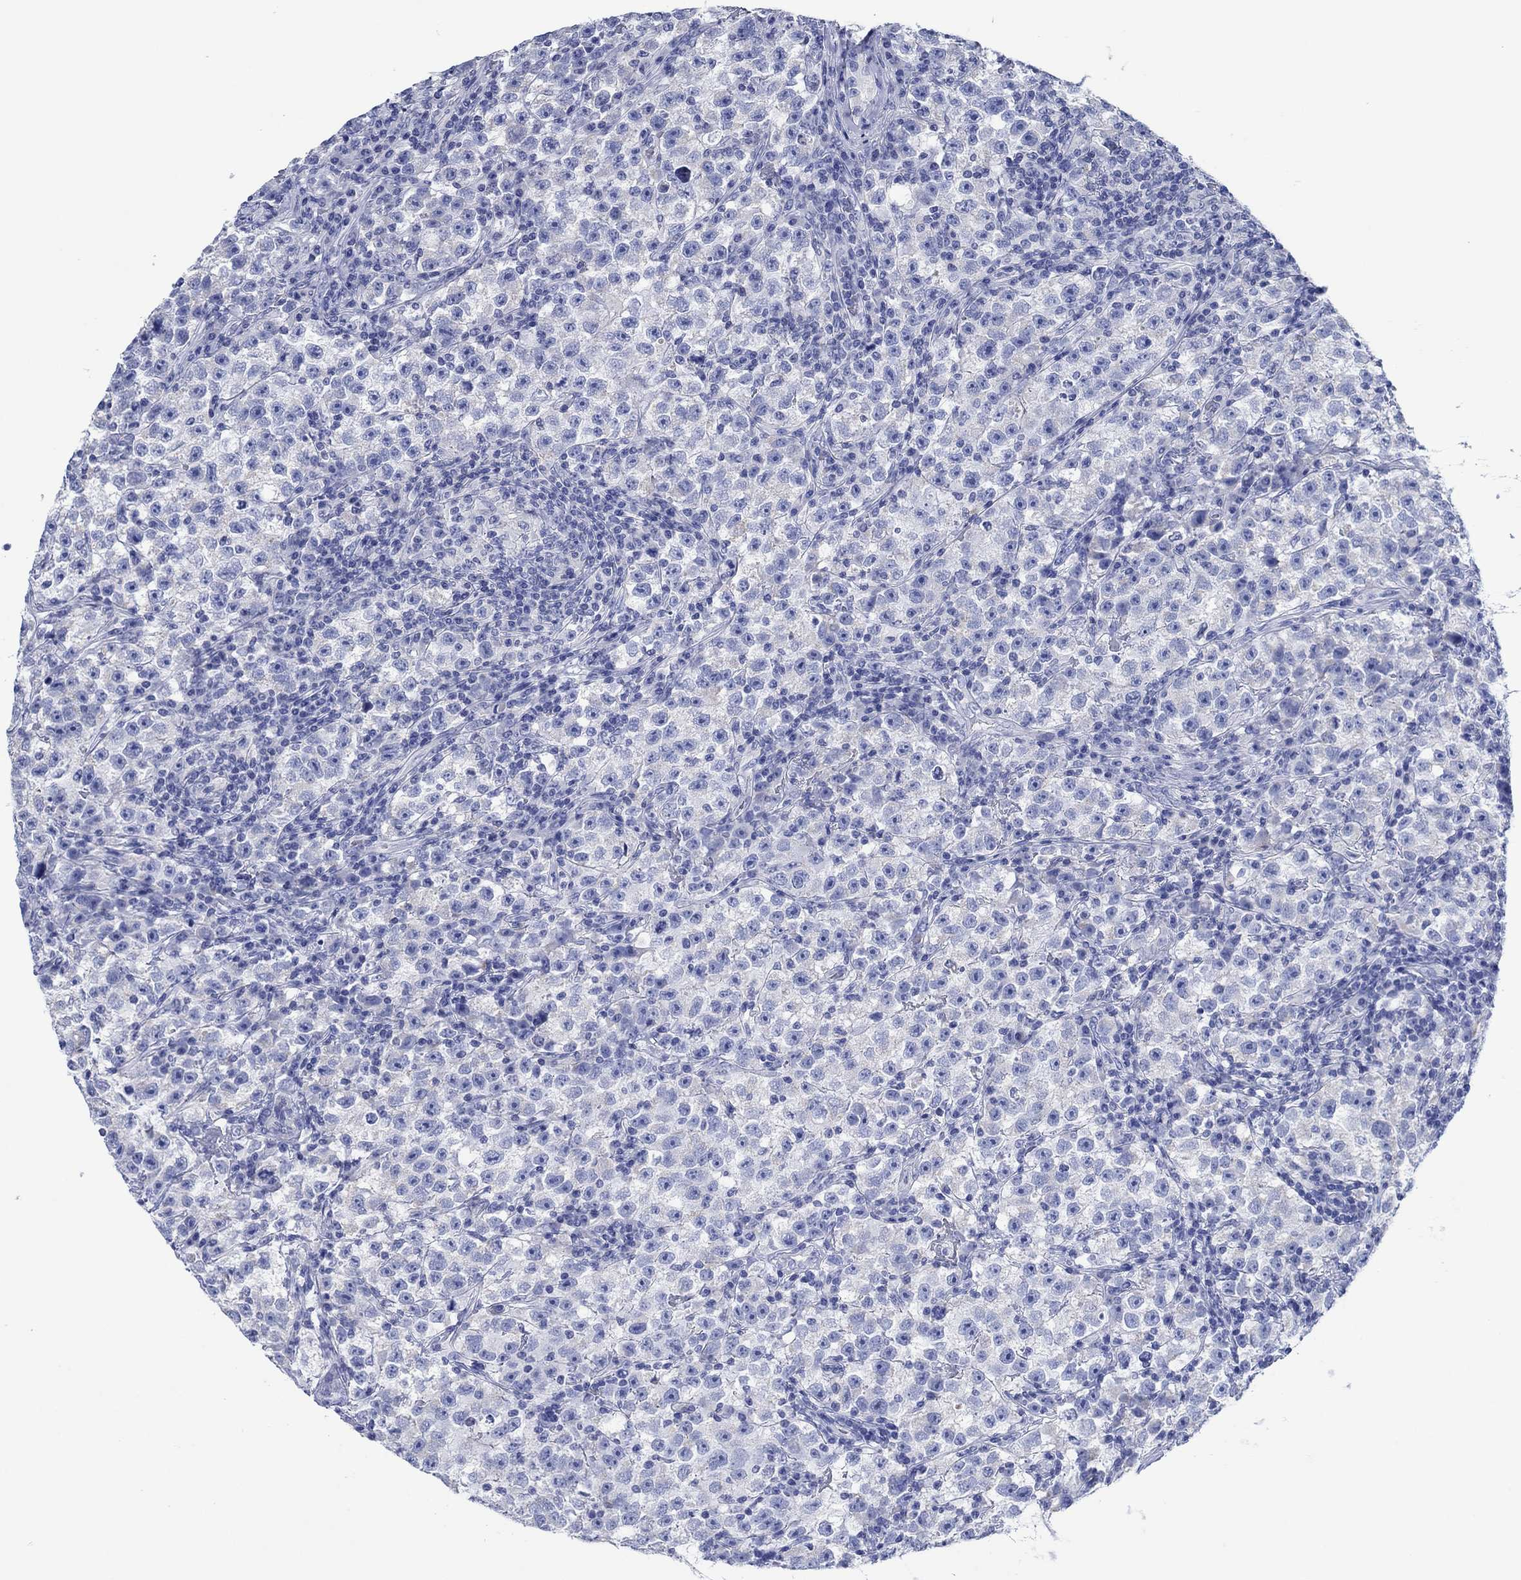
{"staining": {"intensity": "negative", "quantity": "none", "location": "none"}, "tissue": "testis cancer", "cell_type": "Tumor cells", "image_type": "cancer", "snomed": [{"axis": "morphology", "description": "Seminoma, NOS"}, {"axis": "topography", "description": "Testis"}], "caption": "This is an immunohistochemistry (IHC) histopathology image of human testis cancer. There is no positivity in tumor cells.", "gene": "HCRT", "patient": {"sex": "male", "age": 22}}